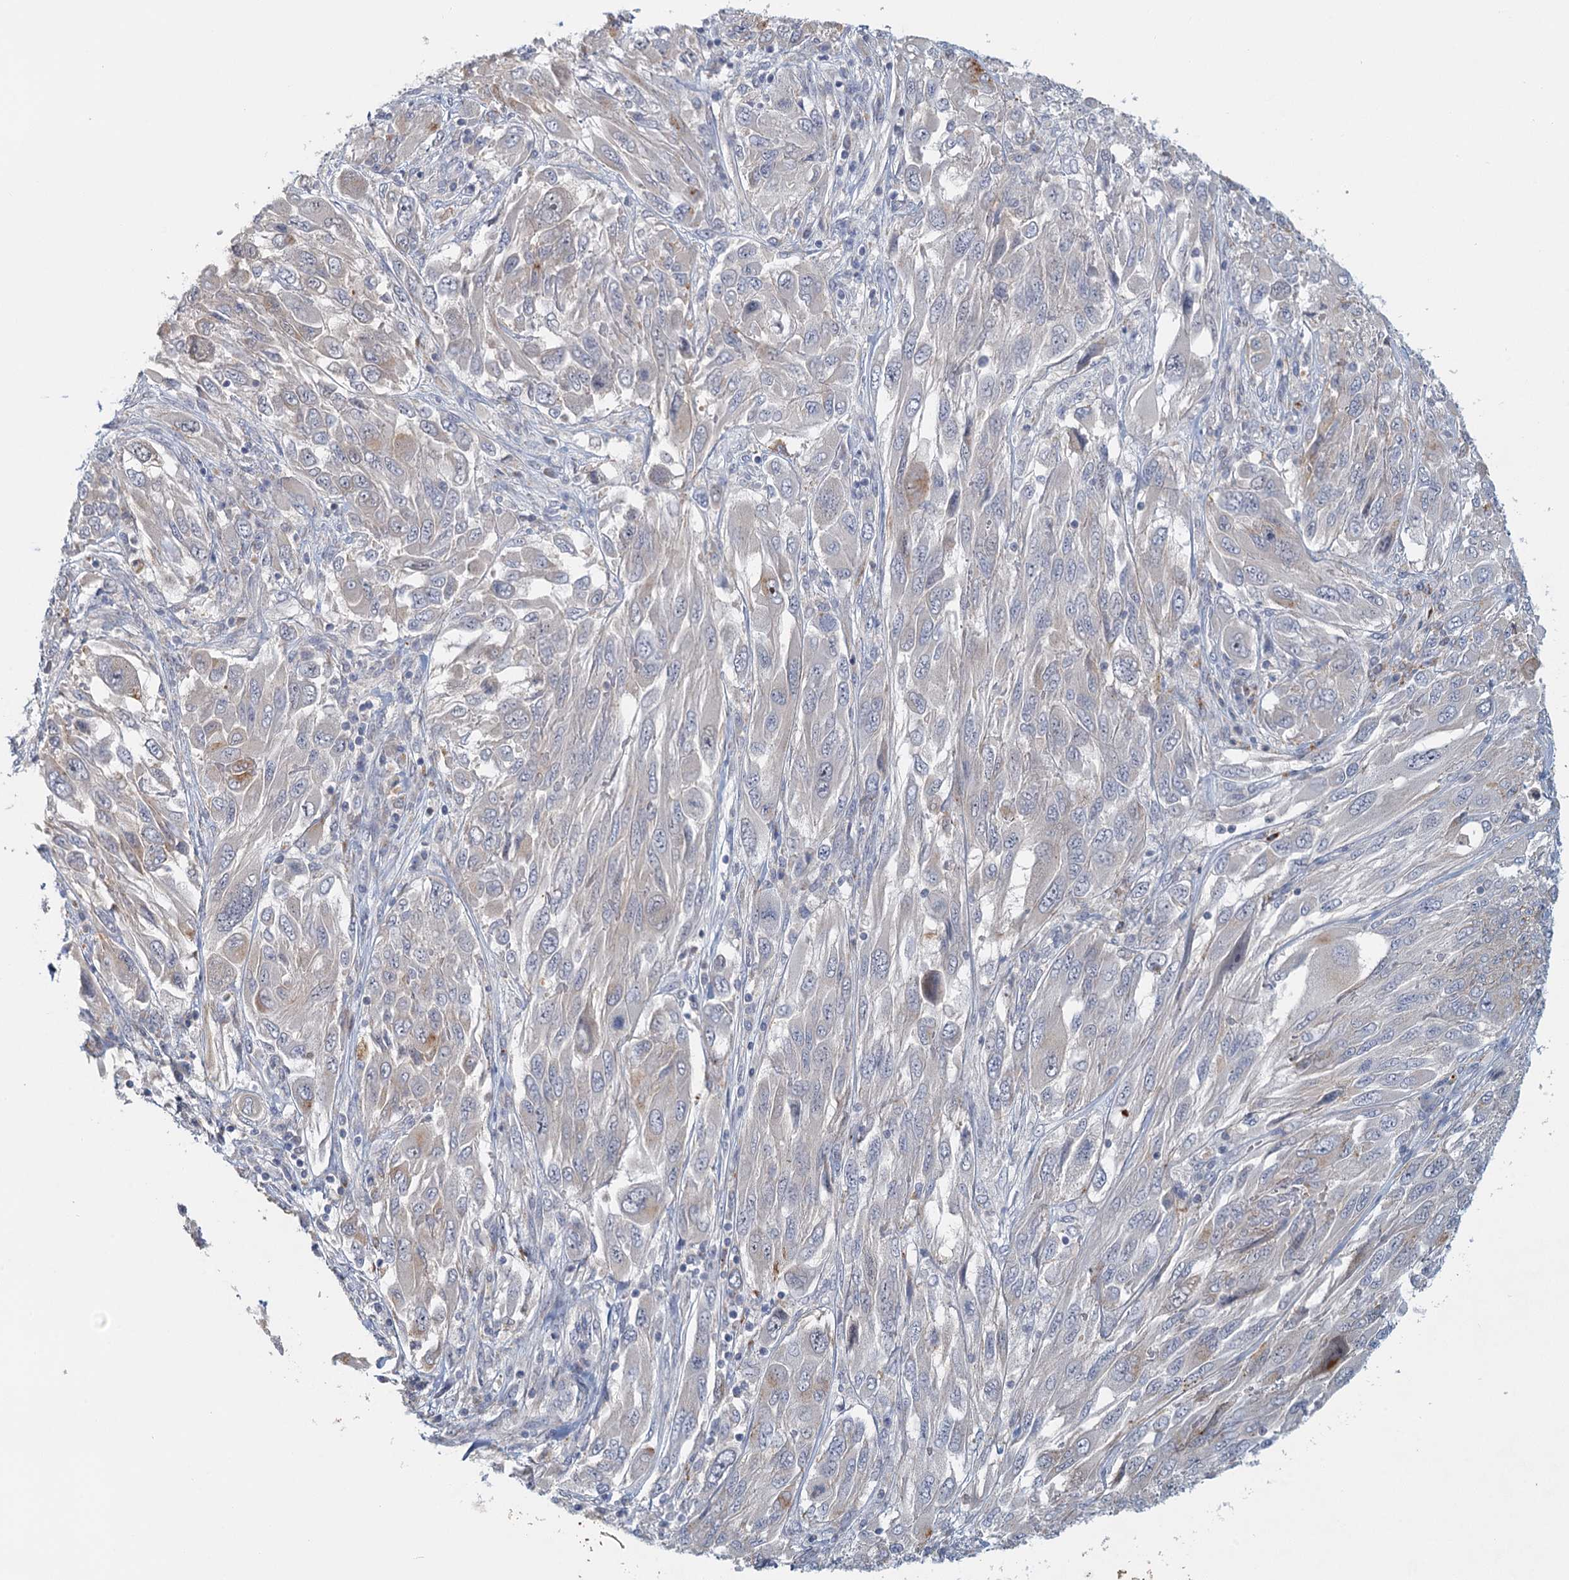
{"staining": {"intensity": "moderate", "quantity": "<25%", "location": "cytoplasmic/membranous"}, "tissue": "melanoma", "cell_type": "Tumor cells", "image_type": "cancer", "snomed": [{"axis": "morphology", "description": "Malignant melanoma, NOS"}, {"axis": "topography", "description": "Skin"}], "caption": "Immunohistochemistry (IHC) histopathology image of human malignant melanoma stained for a protein (brown), which shows low levels of moderate cytoplasmic/membranous expression in approximately <25% of tumor cells.", "gene": "MYO7B", "patient": {"sex": "female", "age": 91}}